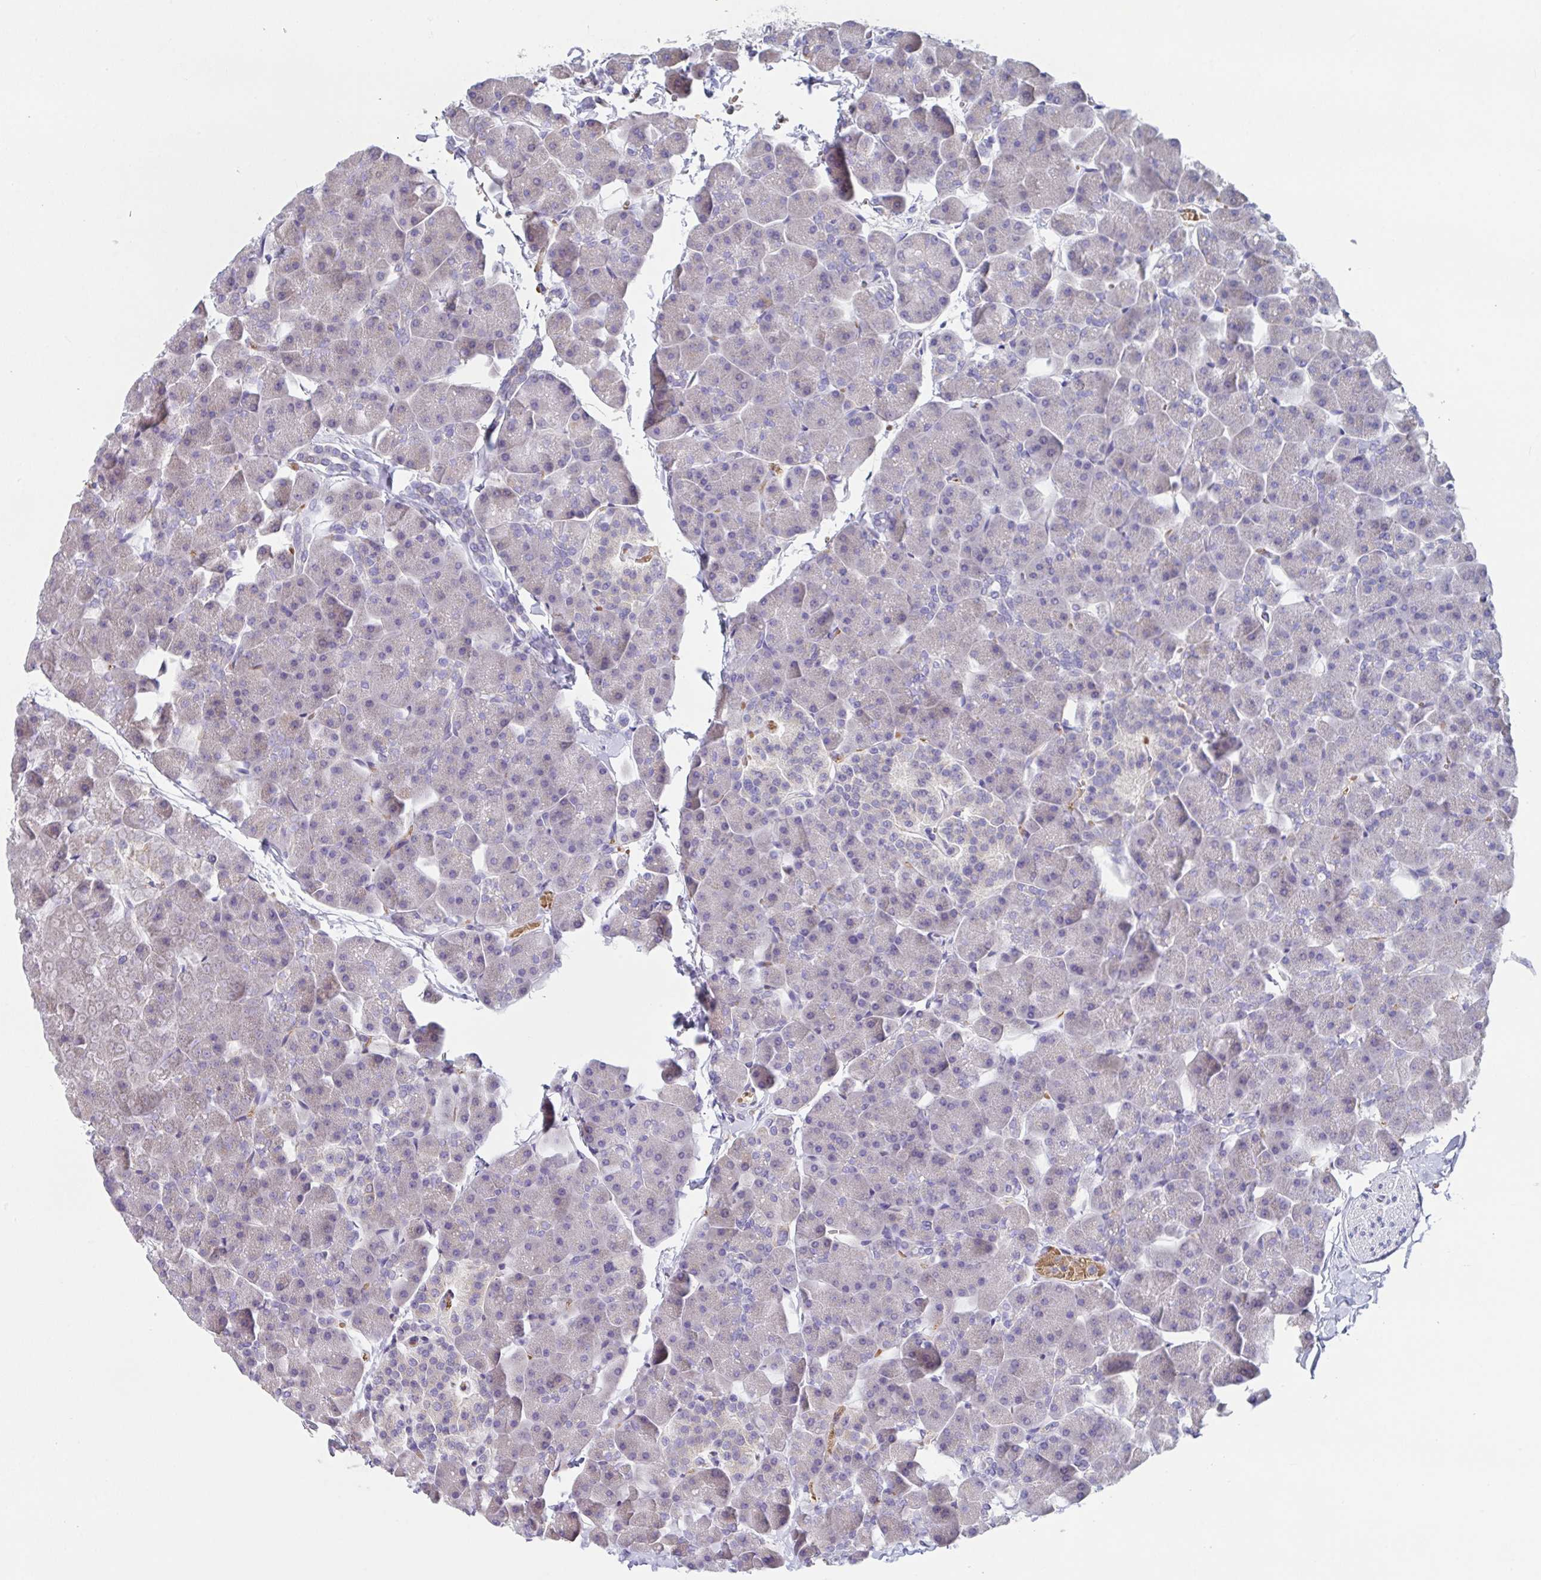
{"staining": {"intensity": "weak", "quantity": "<25%", "location": "cytoplasmic/membranous"}, "tissue": "pancreas", "cell_type": "Exocrine glandular cells", "image_type": "normal", "snomed": [{"axis": "morphology", "description": "Normal tissue, NOS"}, {"axis": "topography", "description": "Pancreas"}], "caption": "The micrograph demonstrates no significant positivity in exocrine glandular cells of pancreas.", "gene": "TFAP2C", "patient": {"sex": "male", "age": 35}}